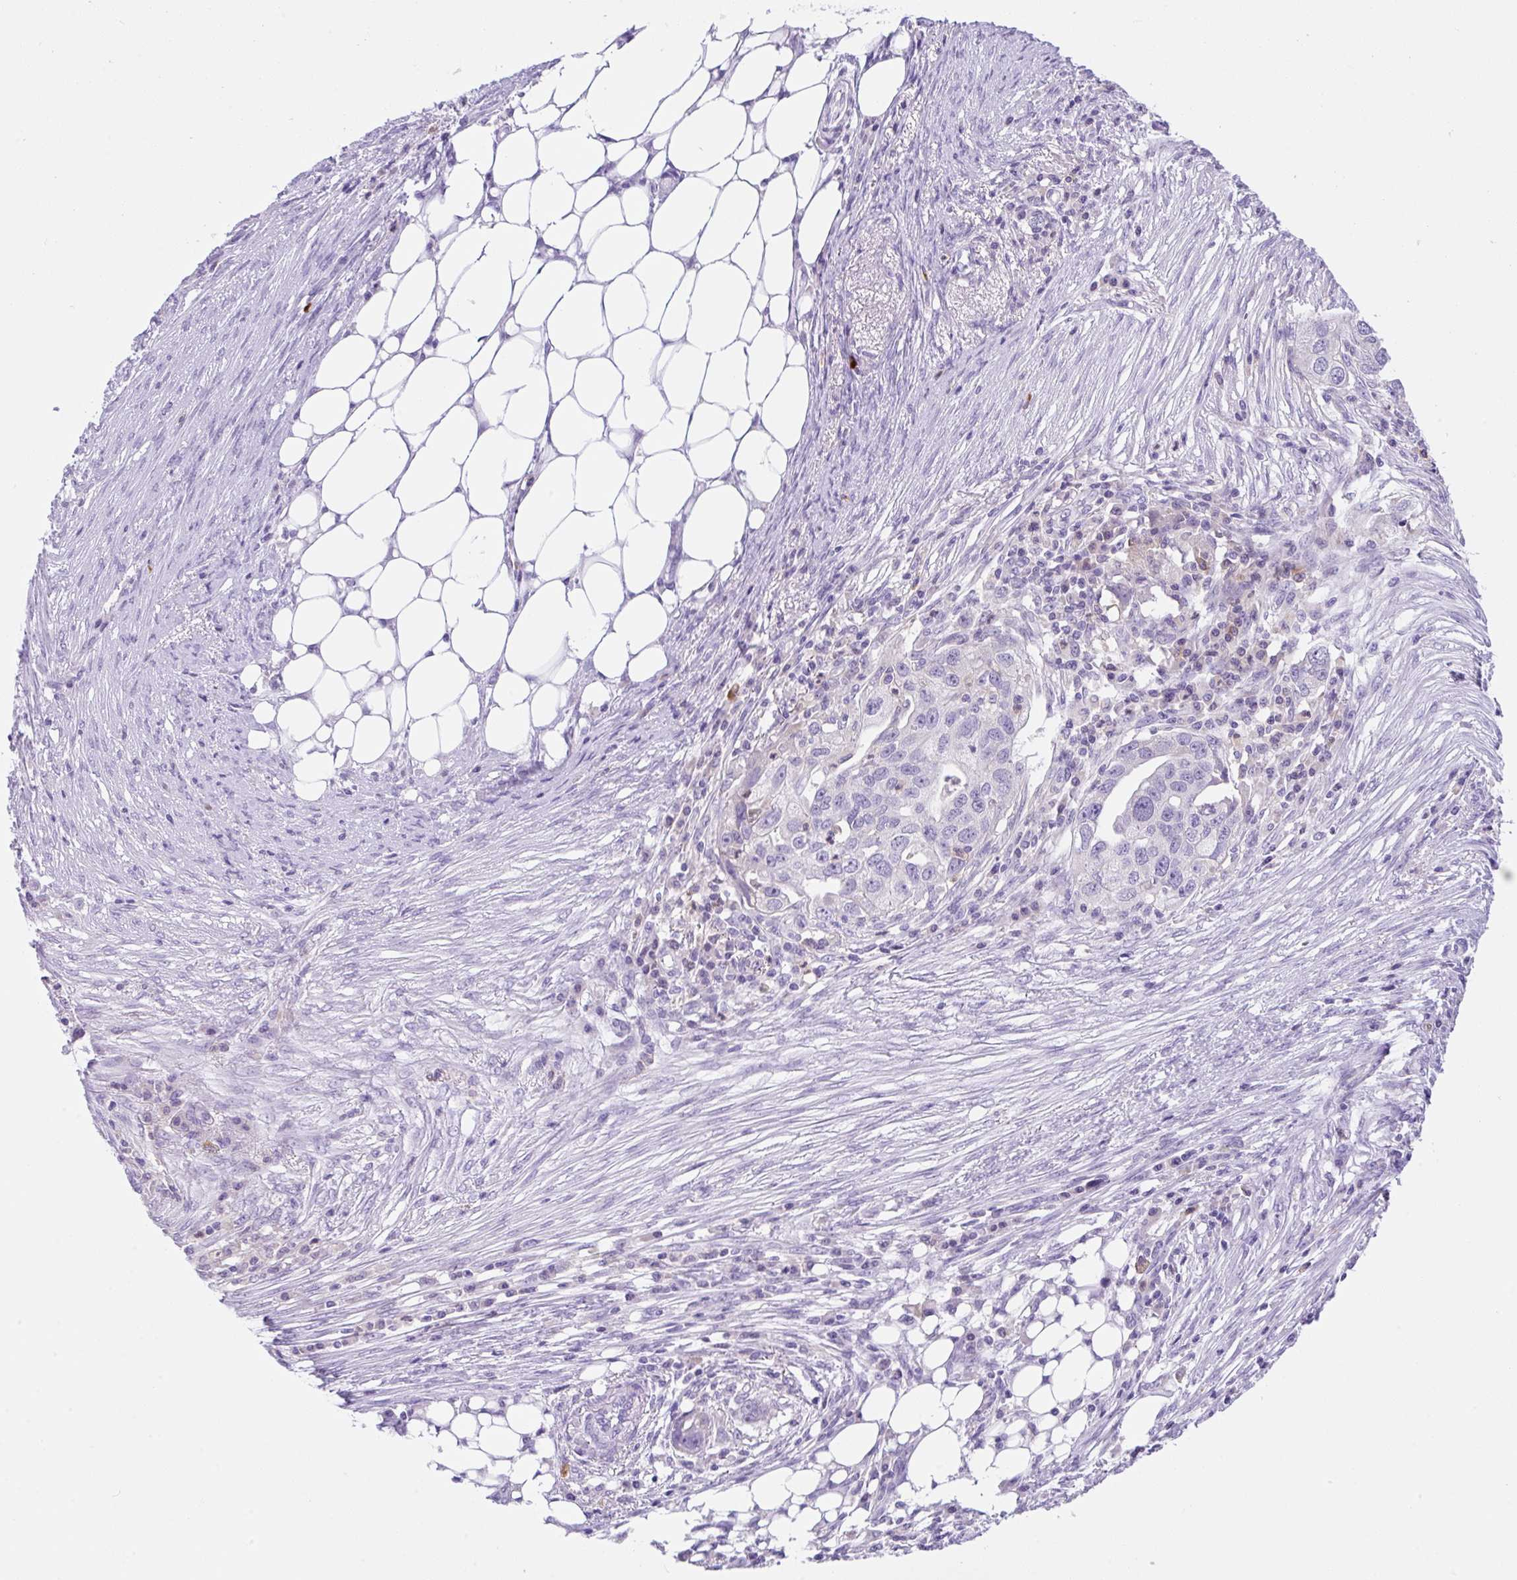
{"staining": {"intensity": "negative", "quantity": "none", "location": "none"}, "tissue": "ovarian cancer", "cell_type": "Tumor cells", "image_type": "cancer", "snomed": [{"axis": "morphology", "description": "Carcinoma, endometroid"}, {"axis": "morphology", "description": "Cystadenocarcinoma, serous, NOS"}, {"axis": "topography", "description": "Ovary"}], "caption": "Ovarian serous cystadenocarcinoma stained for a protein using immunohistochemistry (IHC) exhibits no expression tumor cells.", "gene": "NCF1", "patient": {"sex": "female", "age": 45}}